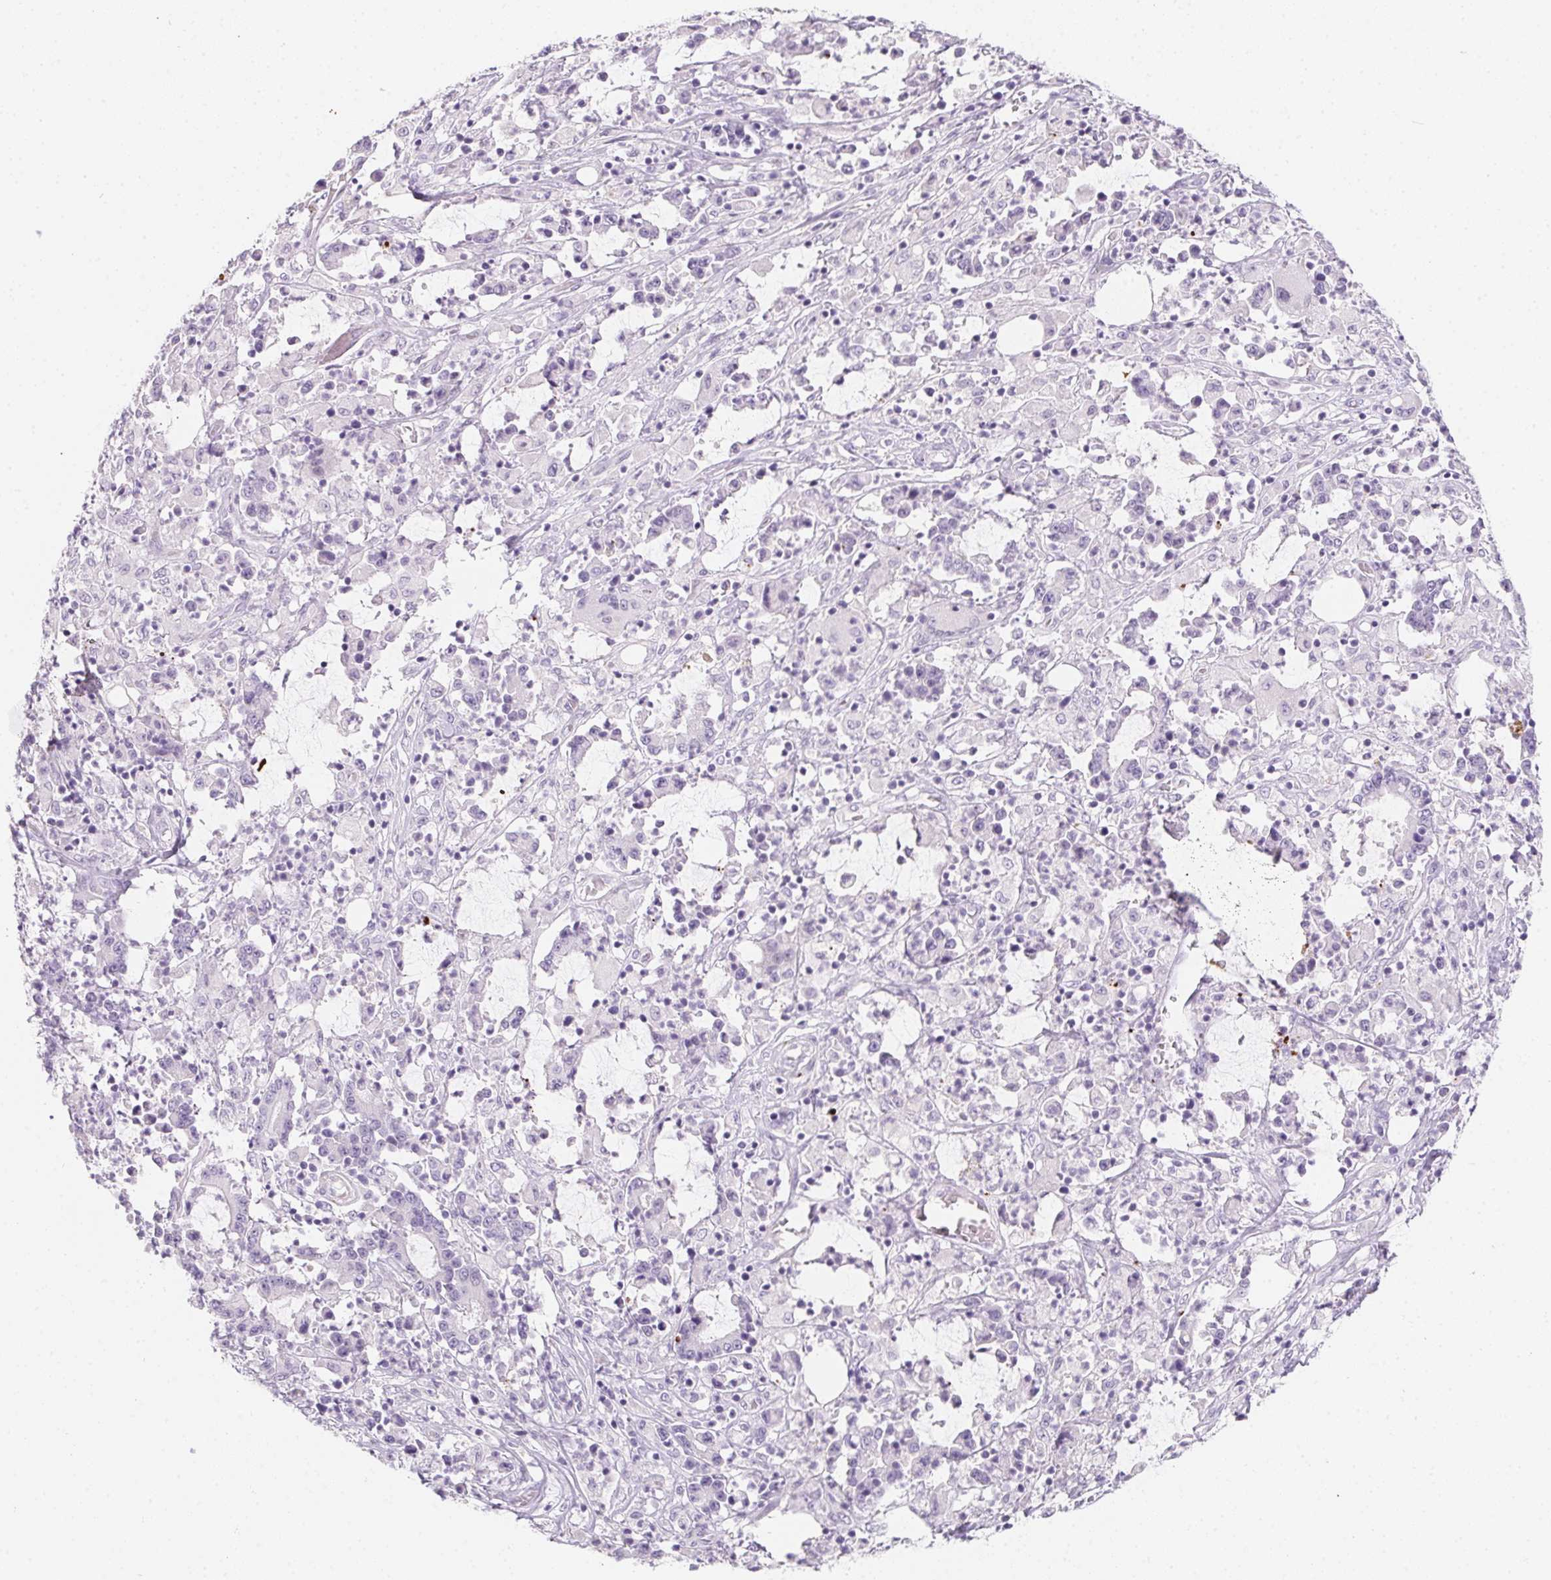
{"staining": {"intensity": "negative", "quantity": "none", "location": "none"}, "tissue": "stomach cancer", "cell_type": "Tumor cells", "image_type": "cancer", "snomed": [{"axis": "morphology", "description": "Adenocarcinoma, NOS"}, {"axis": "topography", "description": "Stomach, upper"}], "caption": "The immunohistochemistry image has no significant positivity in tumor cells of stomach cancer (adenocarcinoma) tissue. Brightfield microscopy of immunohistochemistry (IHC) stained with DAB (3,3'-diaminobenzidine) (brown) and hematoxylin (blue), captured at high magnification.", "gene": "MYL4", "patient": {"sex": "male", "age": 68}}